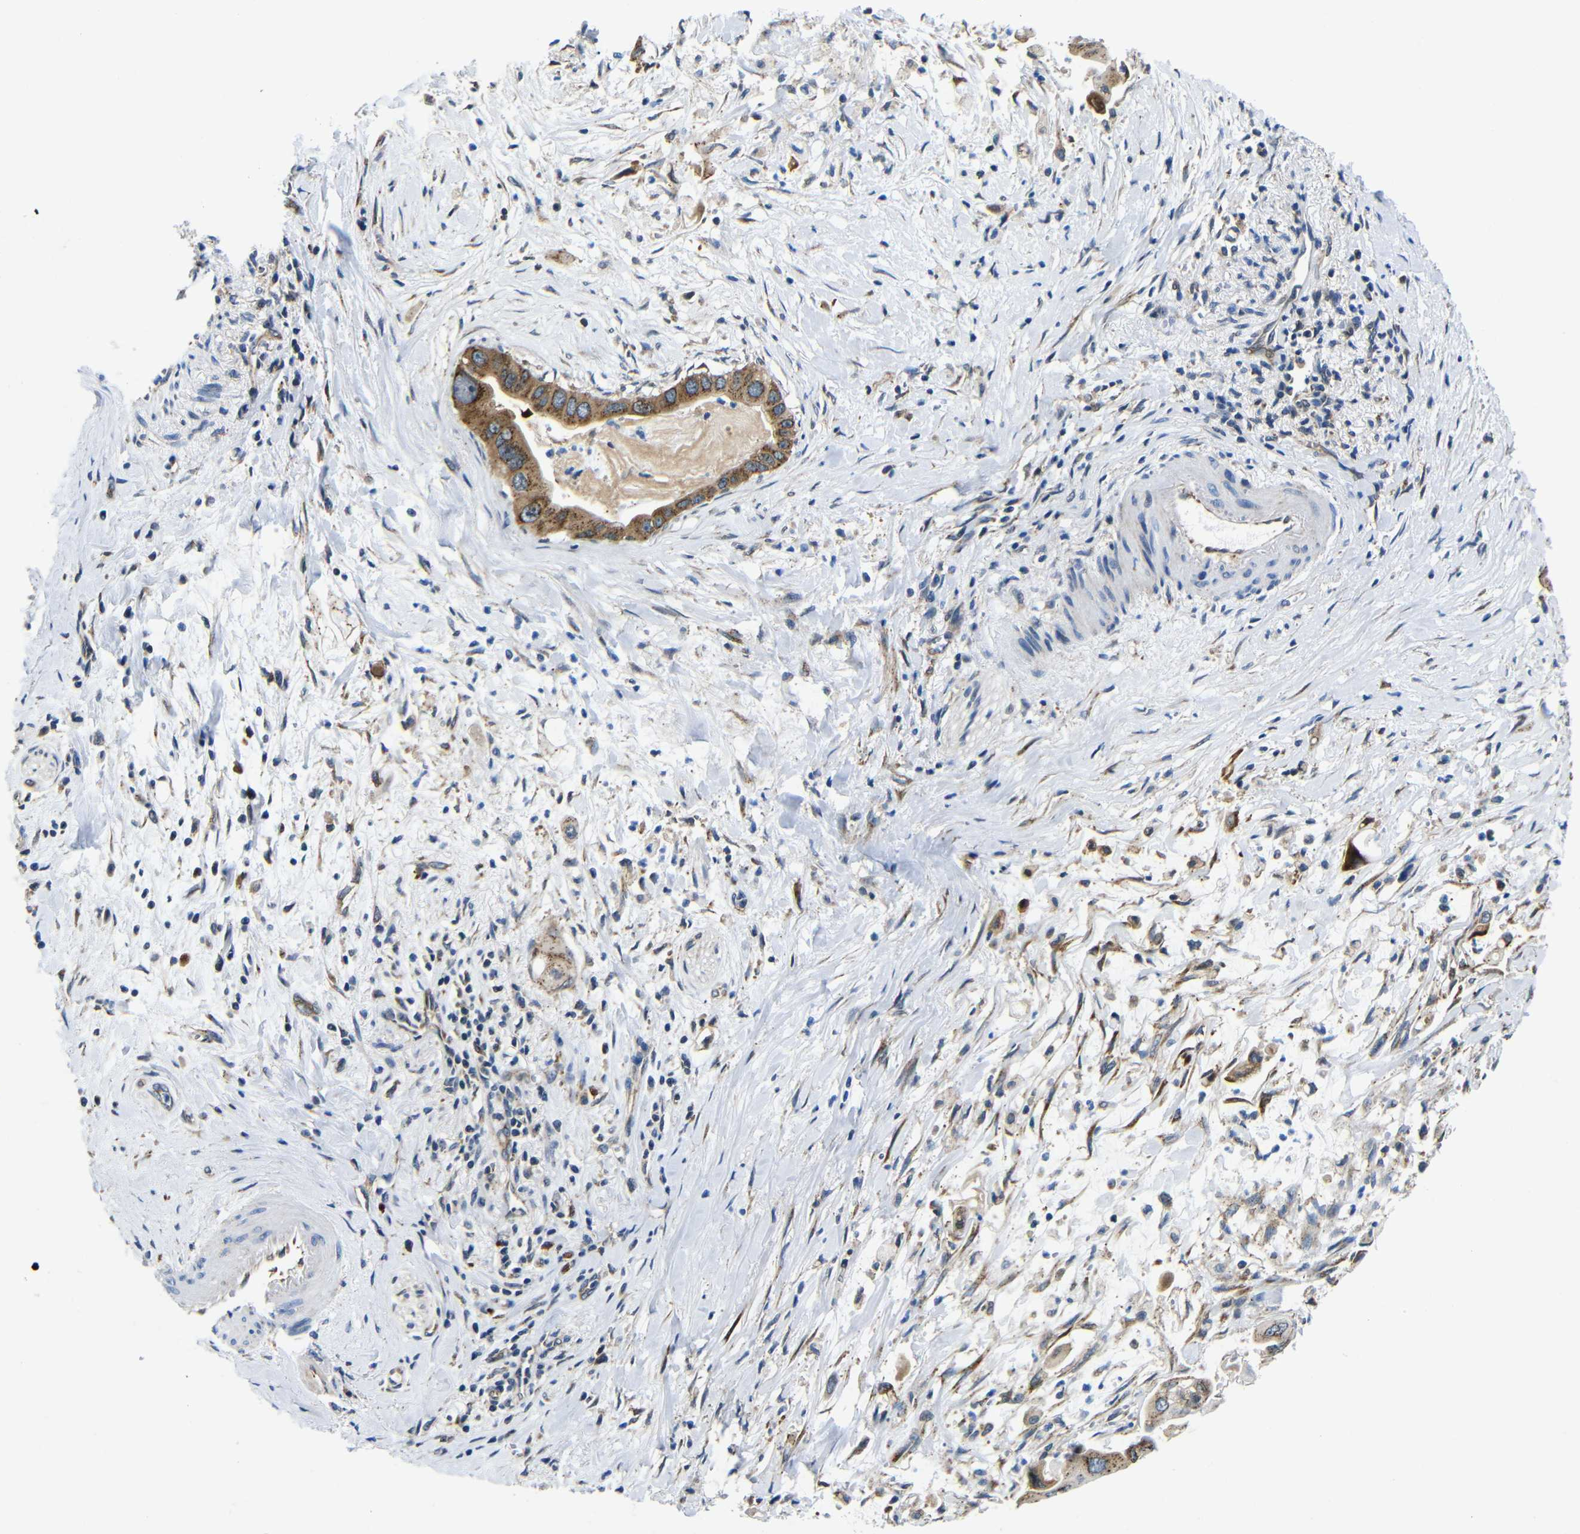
{"staining": {"intensity": "moderate", "quantity": ">75%", "location": "cytoplasmic/membranous"}, "tissue": "pancreatic cancer", "cell_type": "Tumor cells", "image_type": "cancer", "snomed": [{"axis": "morphology", "description": "Adenocarcinoma, NOS"}, {"axis": "topography", "description": "Pancreas"}], "caption": "The immunohistochemical stain labels moderate cytoplasmic/membranous staining in tumor cells of pancreatic cancer tissue.", "gene": "ABCE1", "patient": {"sex": "male", "age": 55}}